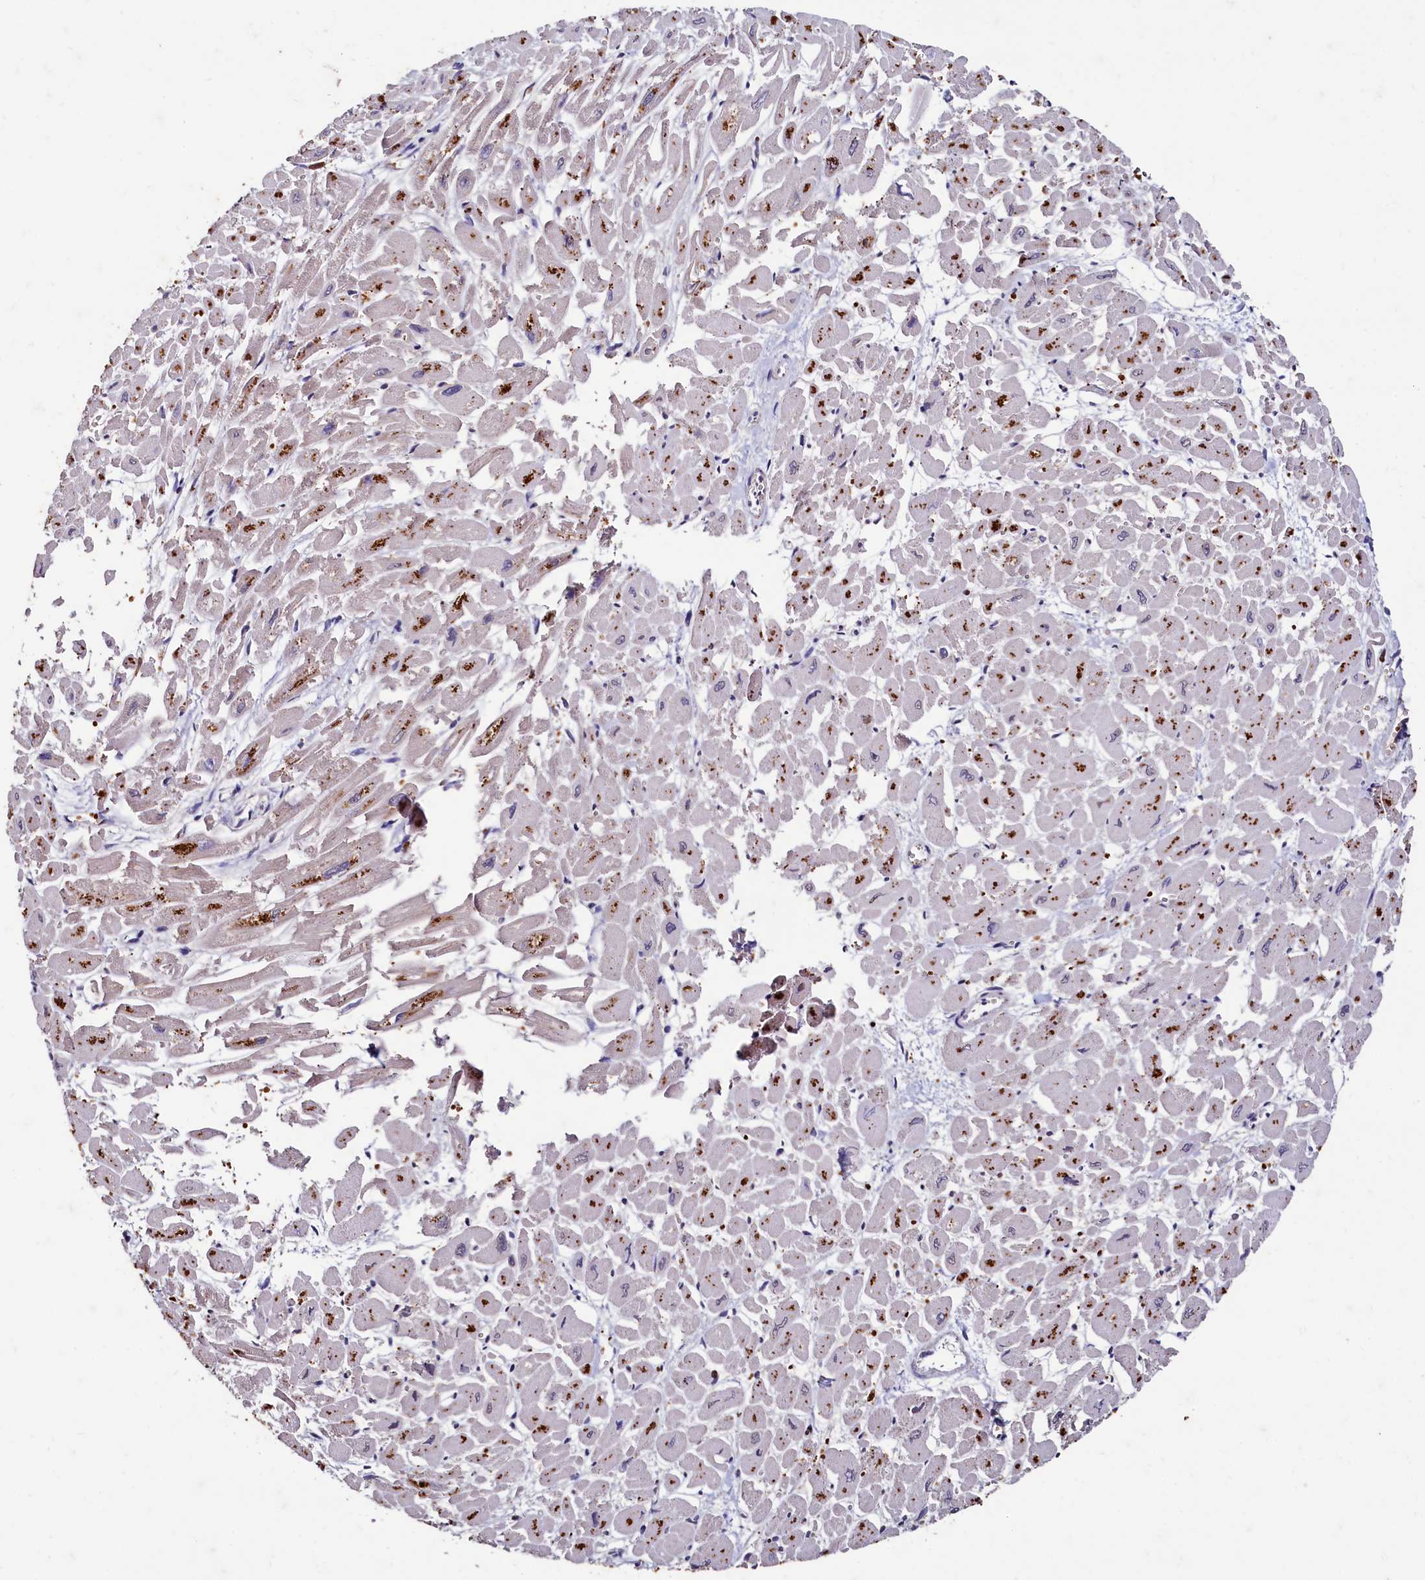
{"staining": {"intensity": "weak", "quantity": "<25%", "location": "cytoplasmic/membranous"}, "tissue": "heart muscle", "cell_type": "Cardiomyocytes", "image_type": "normal", "snomed": [{"axis": "morphology", "description": "Normal tissue, NOS"}, {"axis": "topography", "description": "Heart"}], "caption": "Immunohistochemistry (IHC) of normal heart muscle reveals no expression in cardiomyocytes.", "gene": "CSTPP1", "patient": {"sex": "male", "age": 54}}